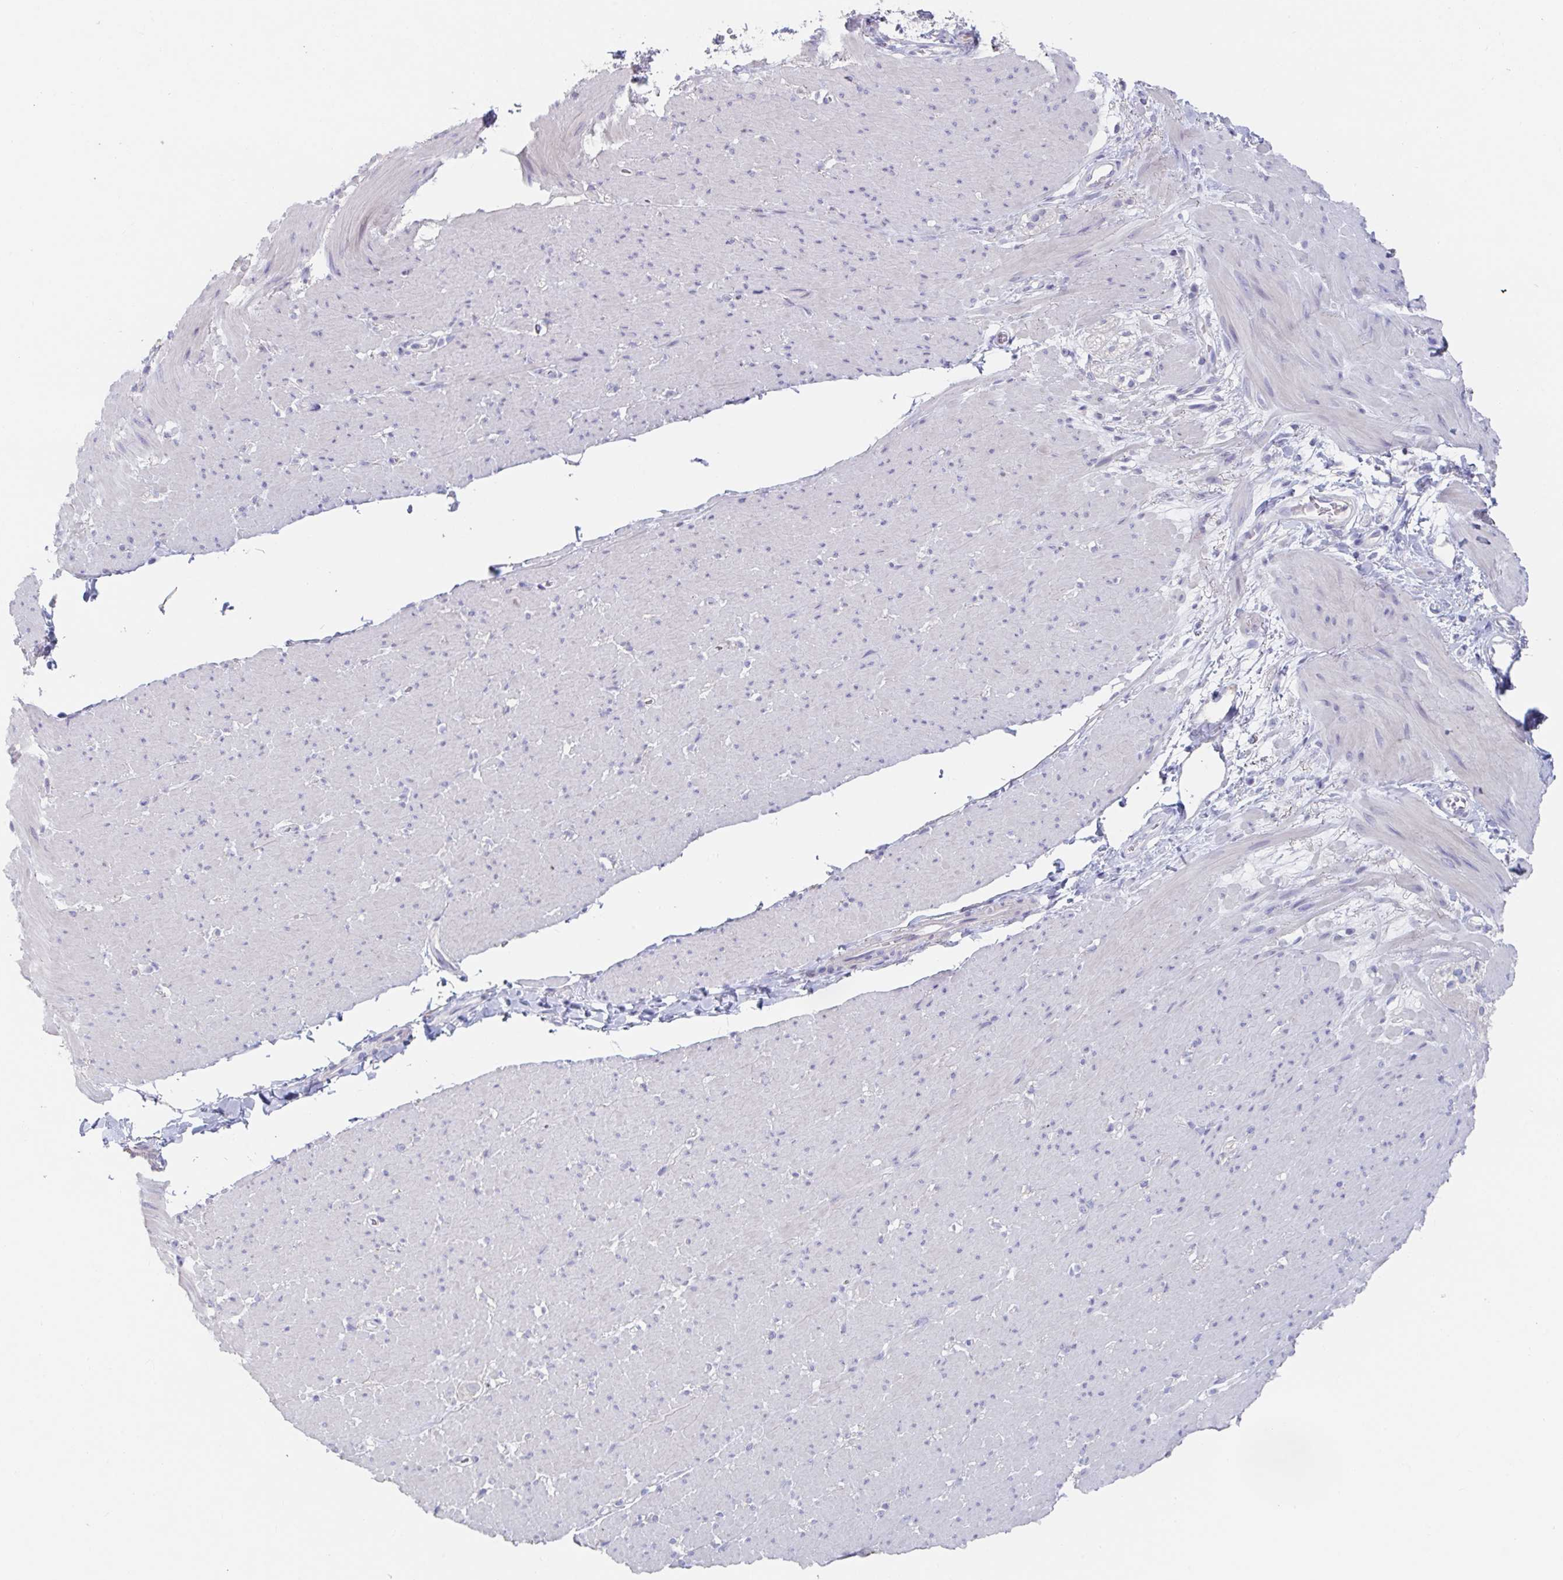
{"staining": {"intensity": "negative", "quantity": "none", "location": "none"}, "tissue": "smooth muscle", "cell_type": "Smooth muscle cells", "image_type": "normal", "snomed": [{"axis": "morphology", "description": "Normal tissue, NOS"}, {"axis": "topography", "description": "Smooth muscle"}, {"axis": "topography", "description": "Rectum"}], "caption": "DAB (3,3'-diaminobenzidine) immunohistochemical staining of benign human smooth muscle shows no significant staining in smooth muscle cells. (Immunohistochemistry (ihc), brightfield microscopy, high magnification).", "gene": "KCNK5", "patient": {"sex": "male", "age": 53}}